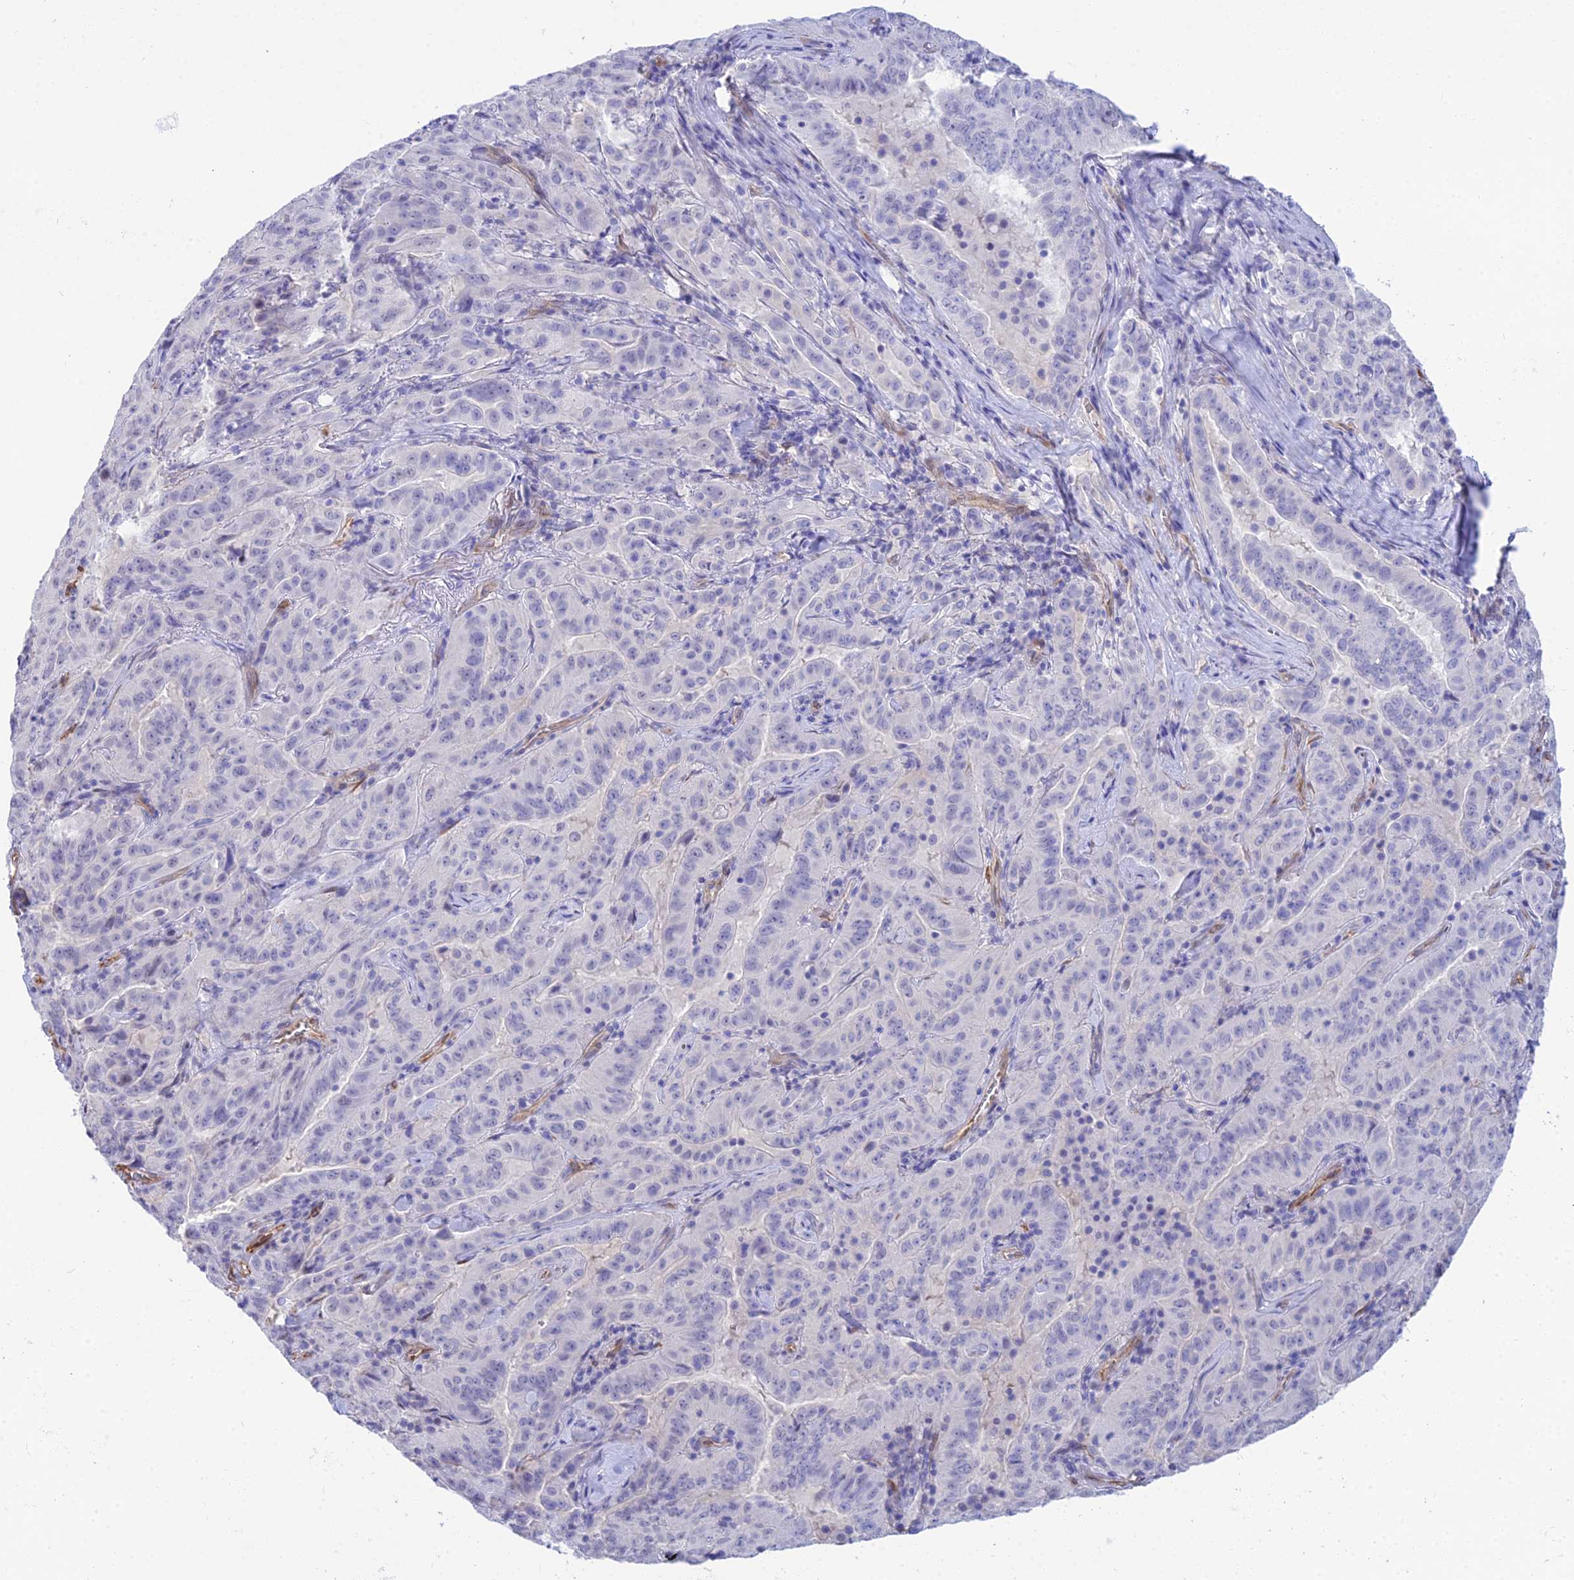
{"staining": {"intensity": "negative", "quantity": "none", "location": "none"}, "tissue": "pancreatic cancer", "cell_type": "Tumor cells", "image_type": "cancer", "snomed": [{"axis": "morphology", "description": "Adenocarcinoma, NOS"}, {"axis": "topography", "description": "Pancreas"}], "caption": "Tumor cells are negative for brown protein staining in pancreatic cancer (adenocarcinoma).", "gene": "MXRA7", "patient": {"sex": "male", "age": 63}}